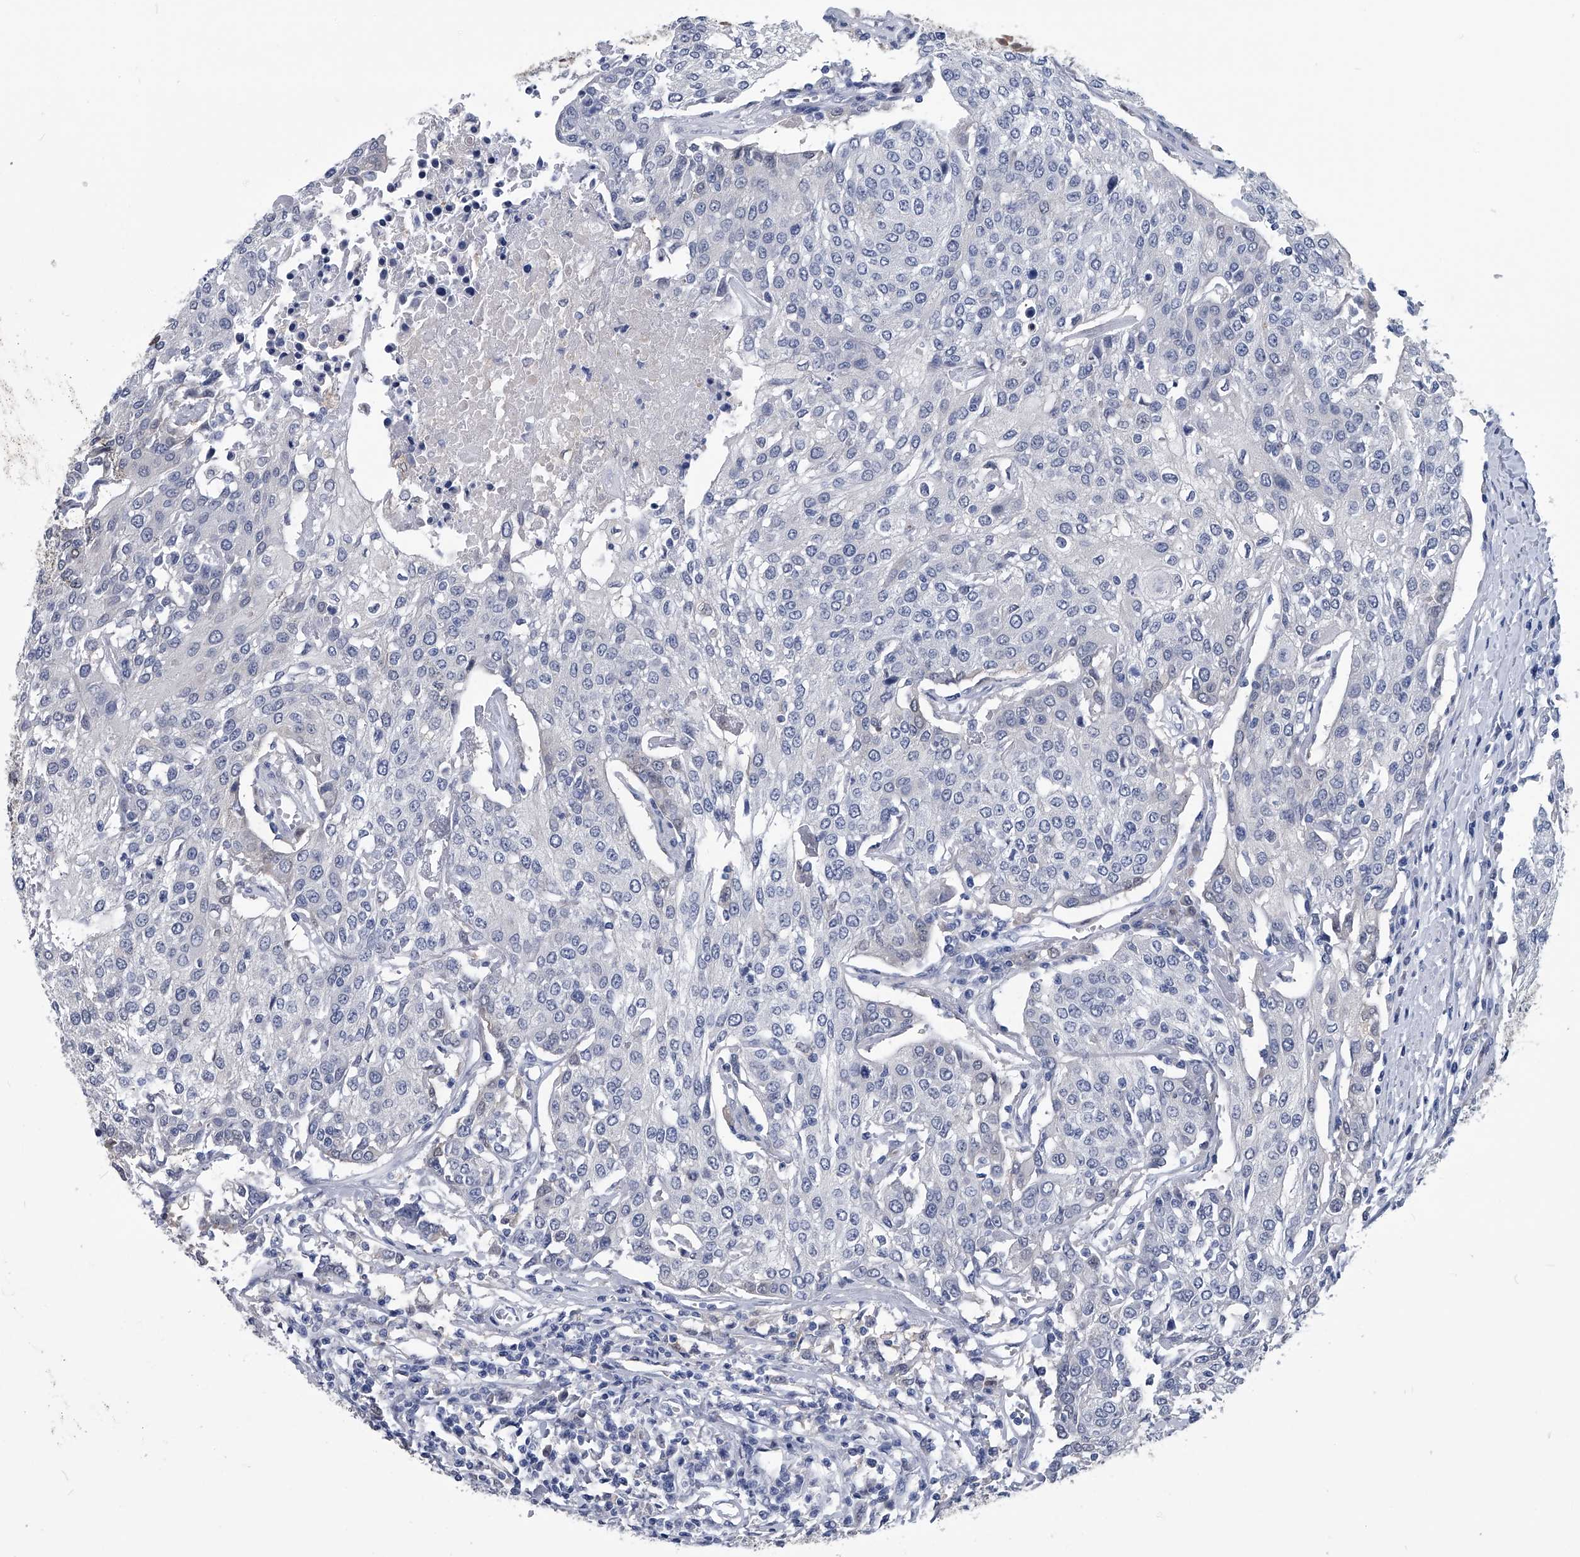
{"staining": {"intensity": "negative", "quantity": "none", "location": "none"}, "tissue": "urothelial cancer", "cell_type": "Tumor cells", "image_type": "cancer", "snomed": [{"axis": "morphology", "description": "Urothelial carcinoma, High grade"}, {"axis": "topography", "description": "Urinary bladder"}], "caption": "Micrograph shows no significant protein positivity in tumor cells of high-grade urothelial carcinoma.", "gene": "PDXK", "patient": {"sex": "female", "age": 85}}